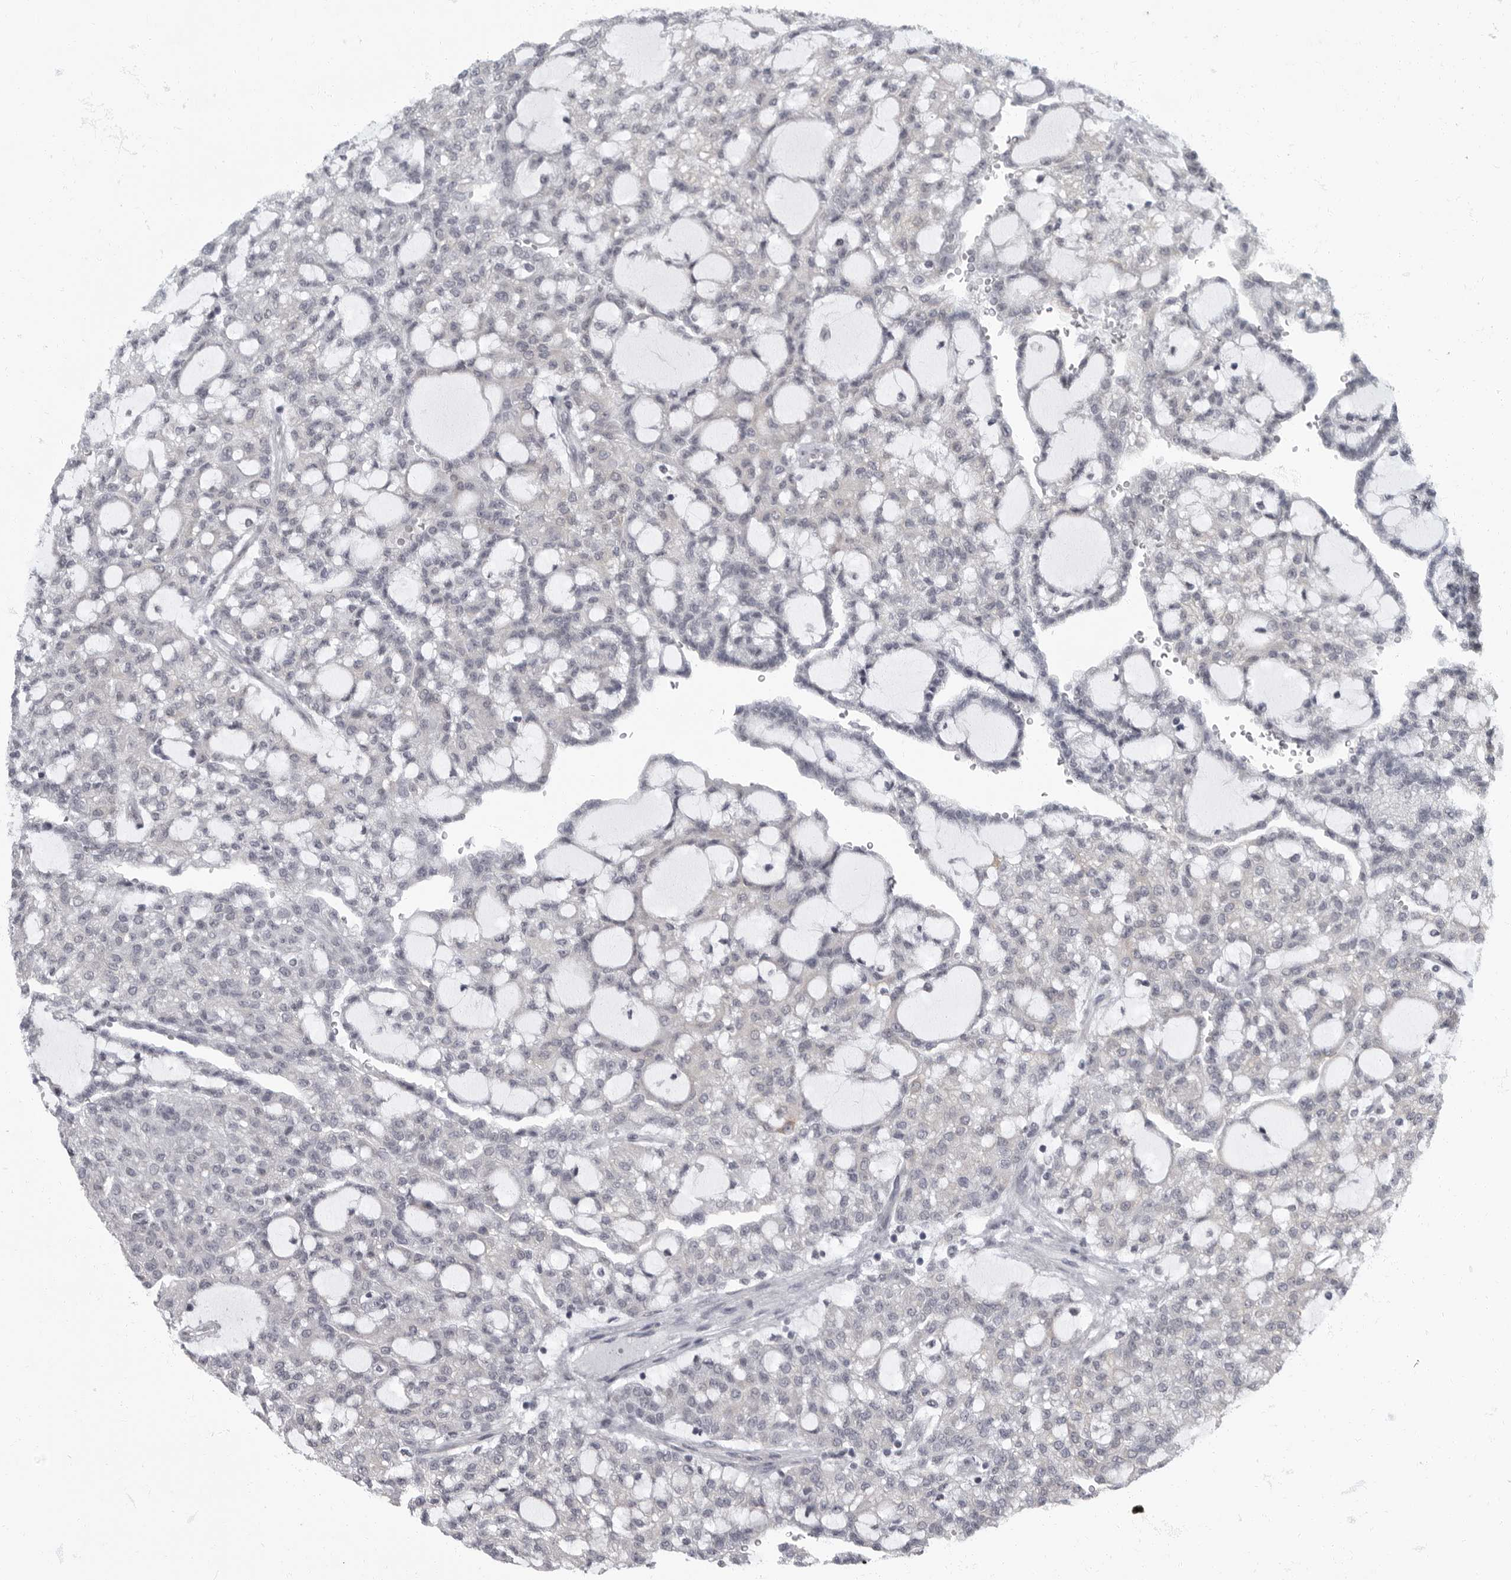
{"staining": {"intensity": "negative", "quantity": "none", "location": "none"}, "tissue": "renal cancer", "cell_type": "Tumor cells", "image_type": "cancer", "snomed": [{"axis": "morphology", "description": "Adenocarcinoma, NOS"}, {"axis": "topography", "description": "Kidney"}], "caption": "High magnification brightfield microscopy of adenocarcinoma (renal) stained with DAB (brown) and counterstained with hematoxylin (blue): tumor cells show no significant expression.", "gene": "EVI5", "patient": {"sex": "male", "age": 63}}